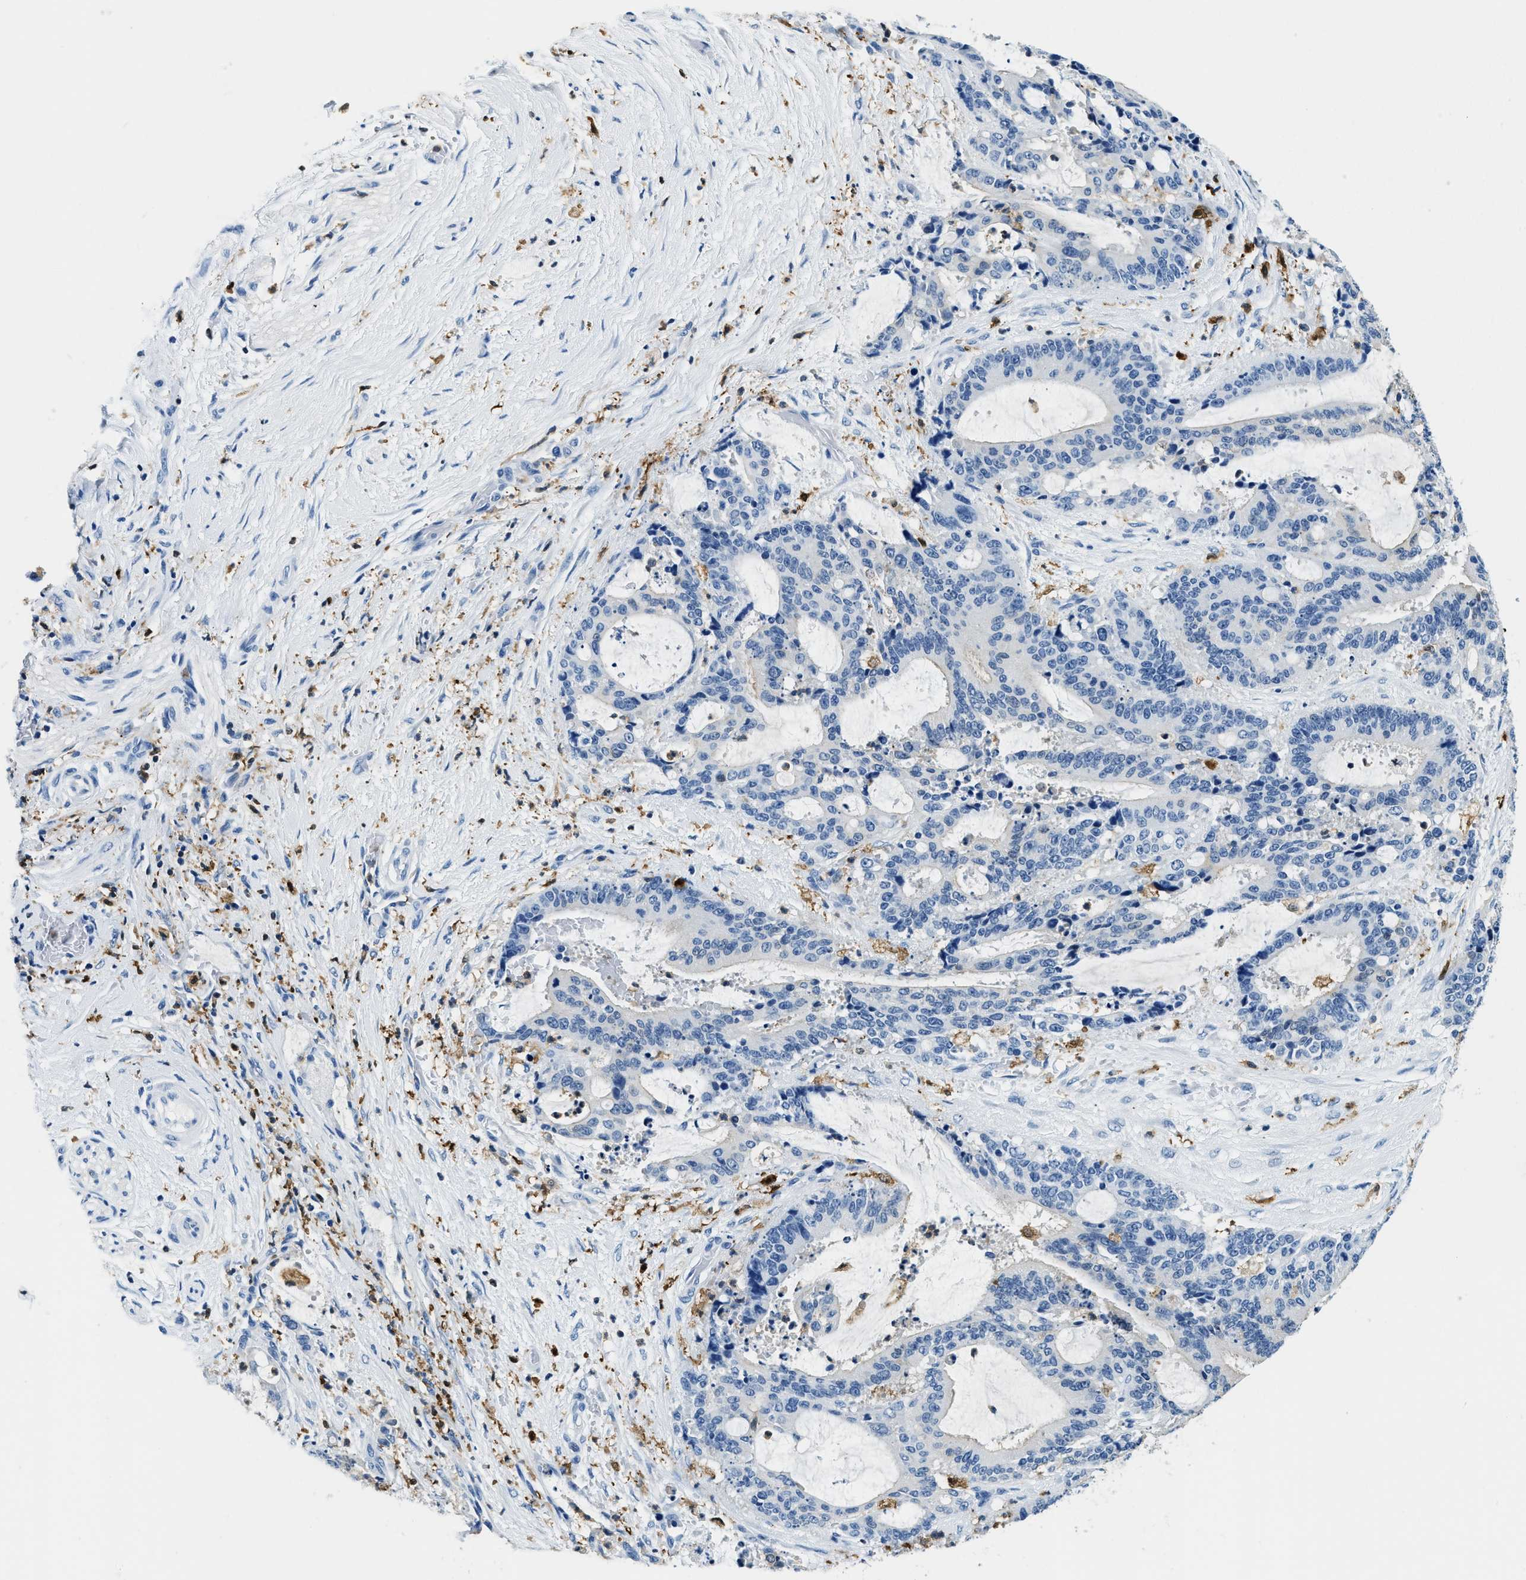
{"staining": {"intensity": "negative", "quantity": "none", "location": "none"}, "tissue": "liver cancer", "cell_type": "Tumor cells", "image_type": "cancer", "snomed": [{"axis": "morphology", "description": "Normal tissue, NOS"}, {"axis": "morphology", "description": "Cholangiocarcinoma"}, {"axis": "topography", "description": "Liver"}, {"axis": "topography", "description": "Peripheral nerve tissue"}], "caption": "Photomicrograph shows no protein expression in tumor cells of liver cancer tissue.", "gene": "CAPG", "patient": {"sex": "female", "age": 73}}